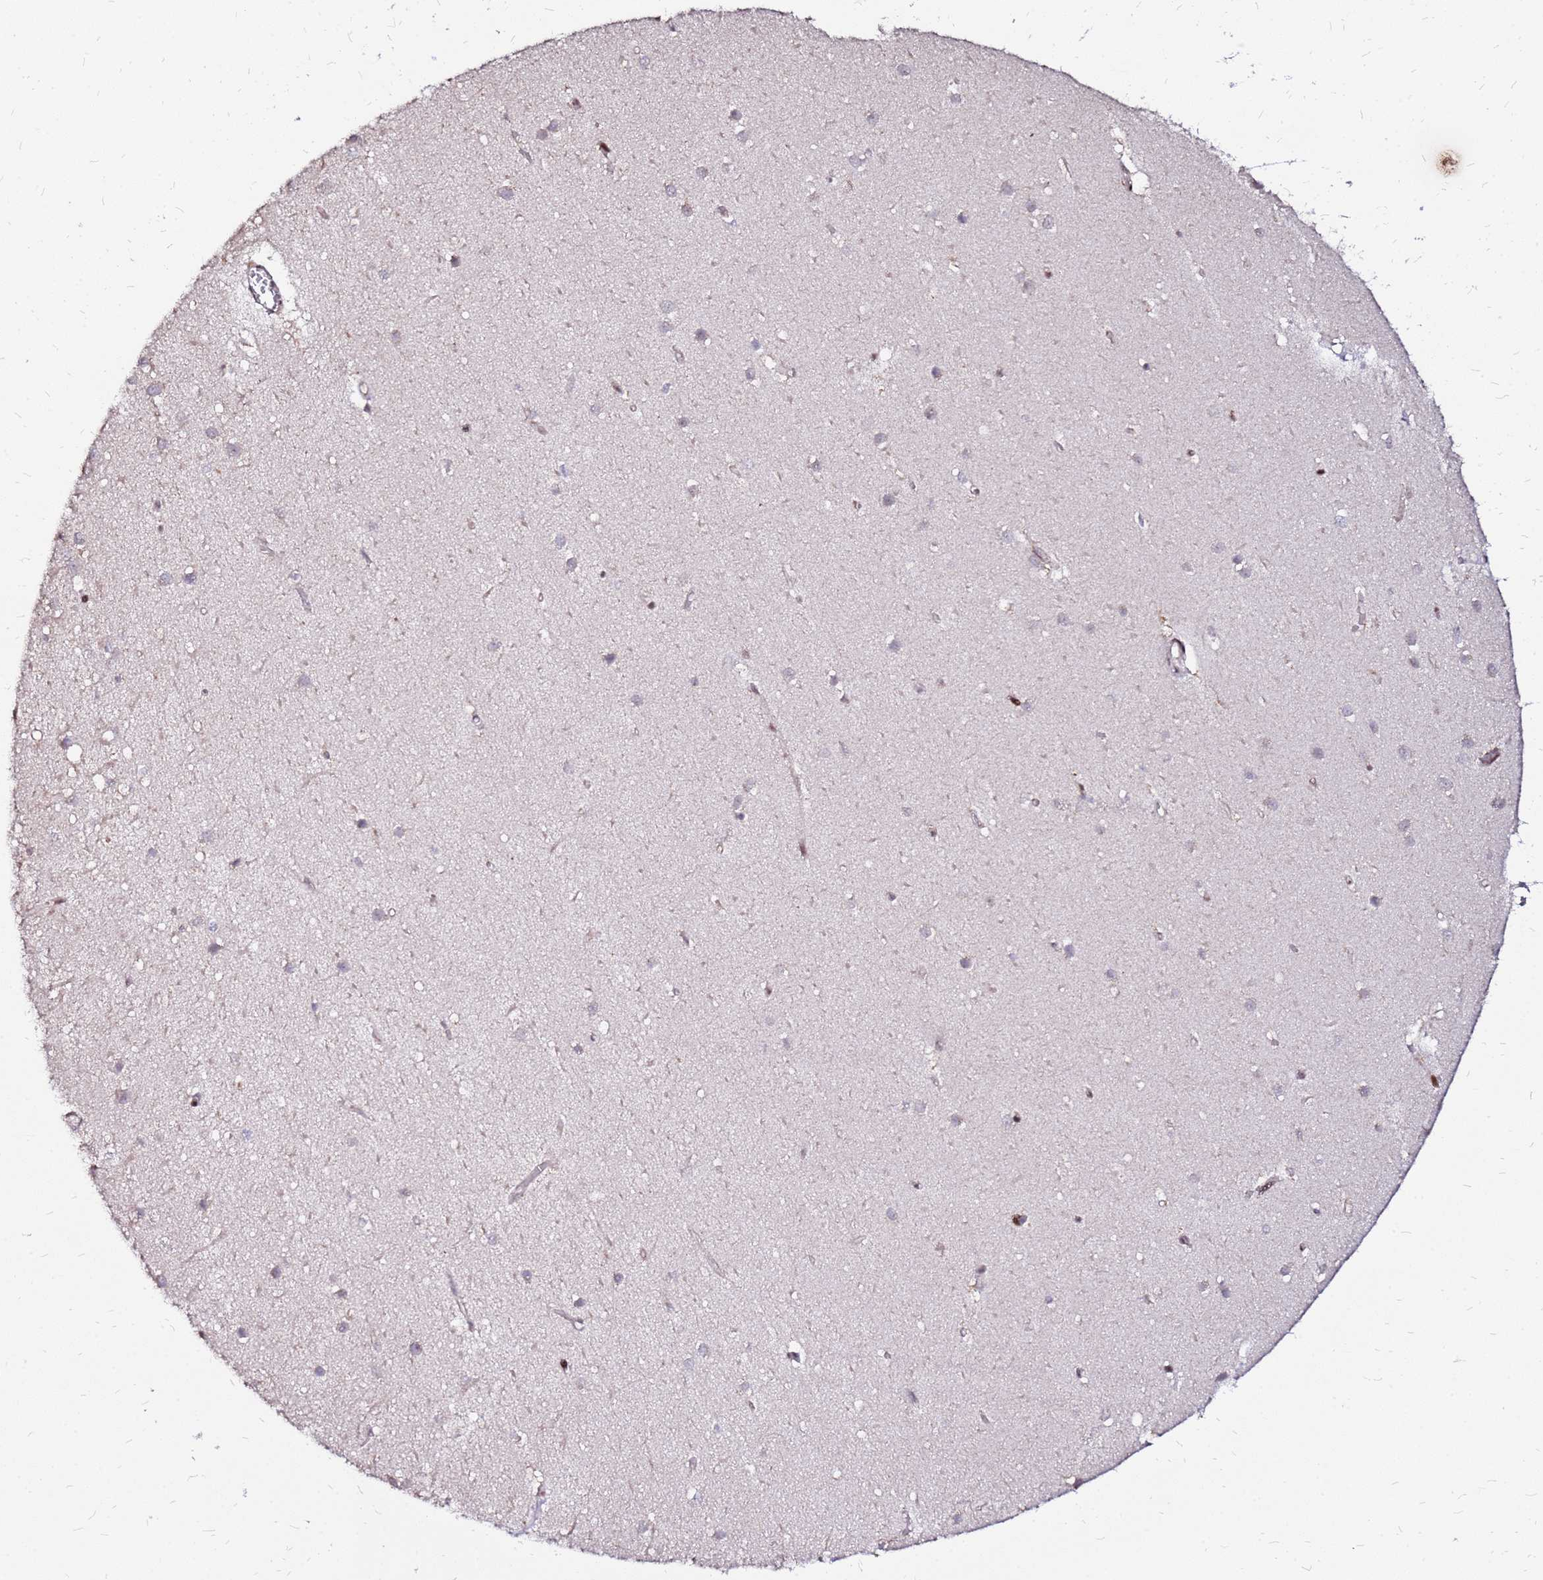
{"staining": {"intensity": "negative", "quantity": "none", "location": "none"}, "tissue": "cerebellum", "cell_type": "Cells in granular layer", "image_type": "normal", "snomed": [{"axis": "morphology", "description": "Normal tissue, NOS"}, {"axis": "topography", "description": "Cerebellum"}], "caption": "Cells in granular layer show no significant expression in benign cerebellum.", "gene": "ARHGEF35", "patient": {"sex": "male", "age": 54}}